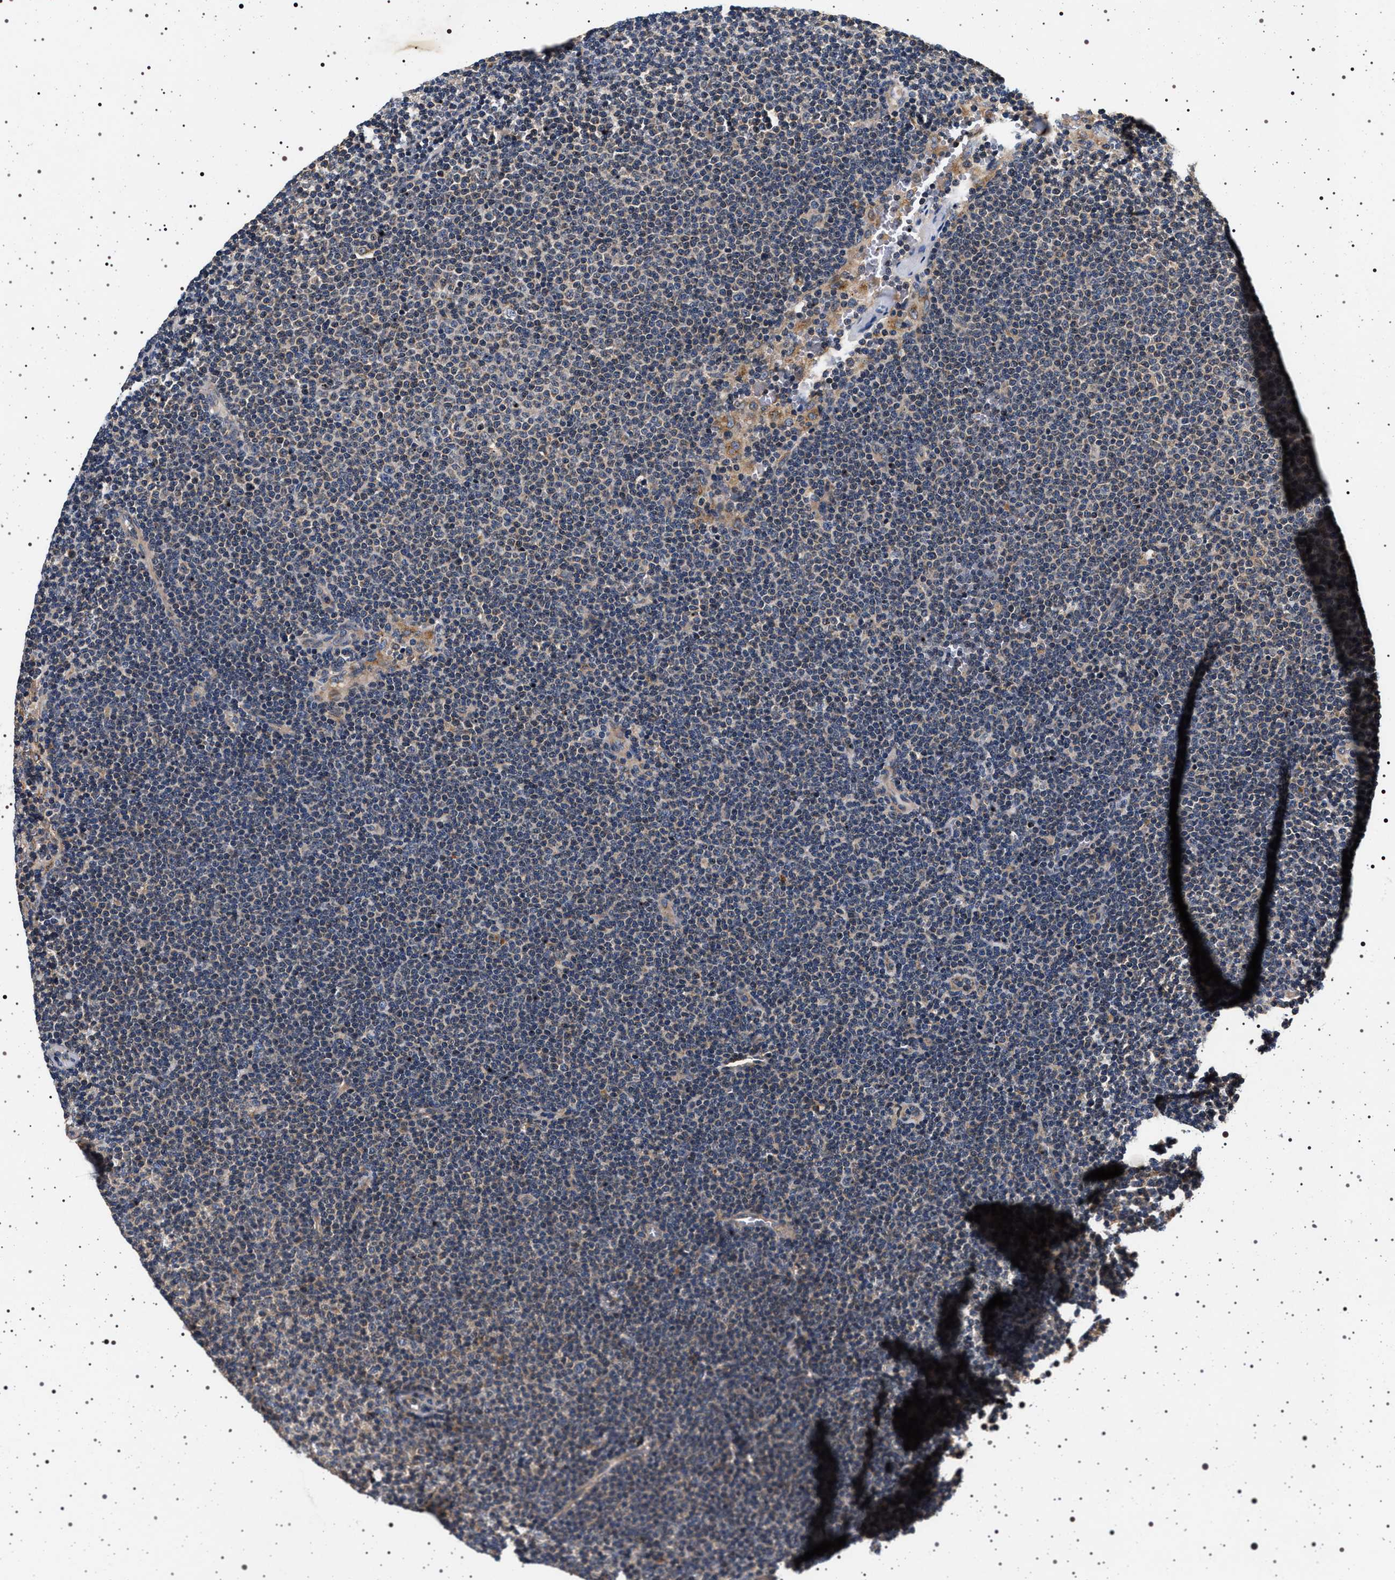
{"staining": {"intensity": "negative", "quantity": "none", "location": "none"}, "tissue": "lymphoma", "cell_type": "Tumor cells", "image_type": "cancer", "snomed": [{"axis": "morphology", "description": "Malignant lymphoma, non-Hodgkin's type, Low grade"}, {"axis": "topography", "description": "Lymph node"}], "caption": "Tumor cells show no significant staining in low-grade malignant lymphoma, non-Hodgkin's type.", "gene": "DCBLD2", "patient": {"sex": "female", "age": 53}}